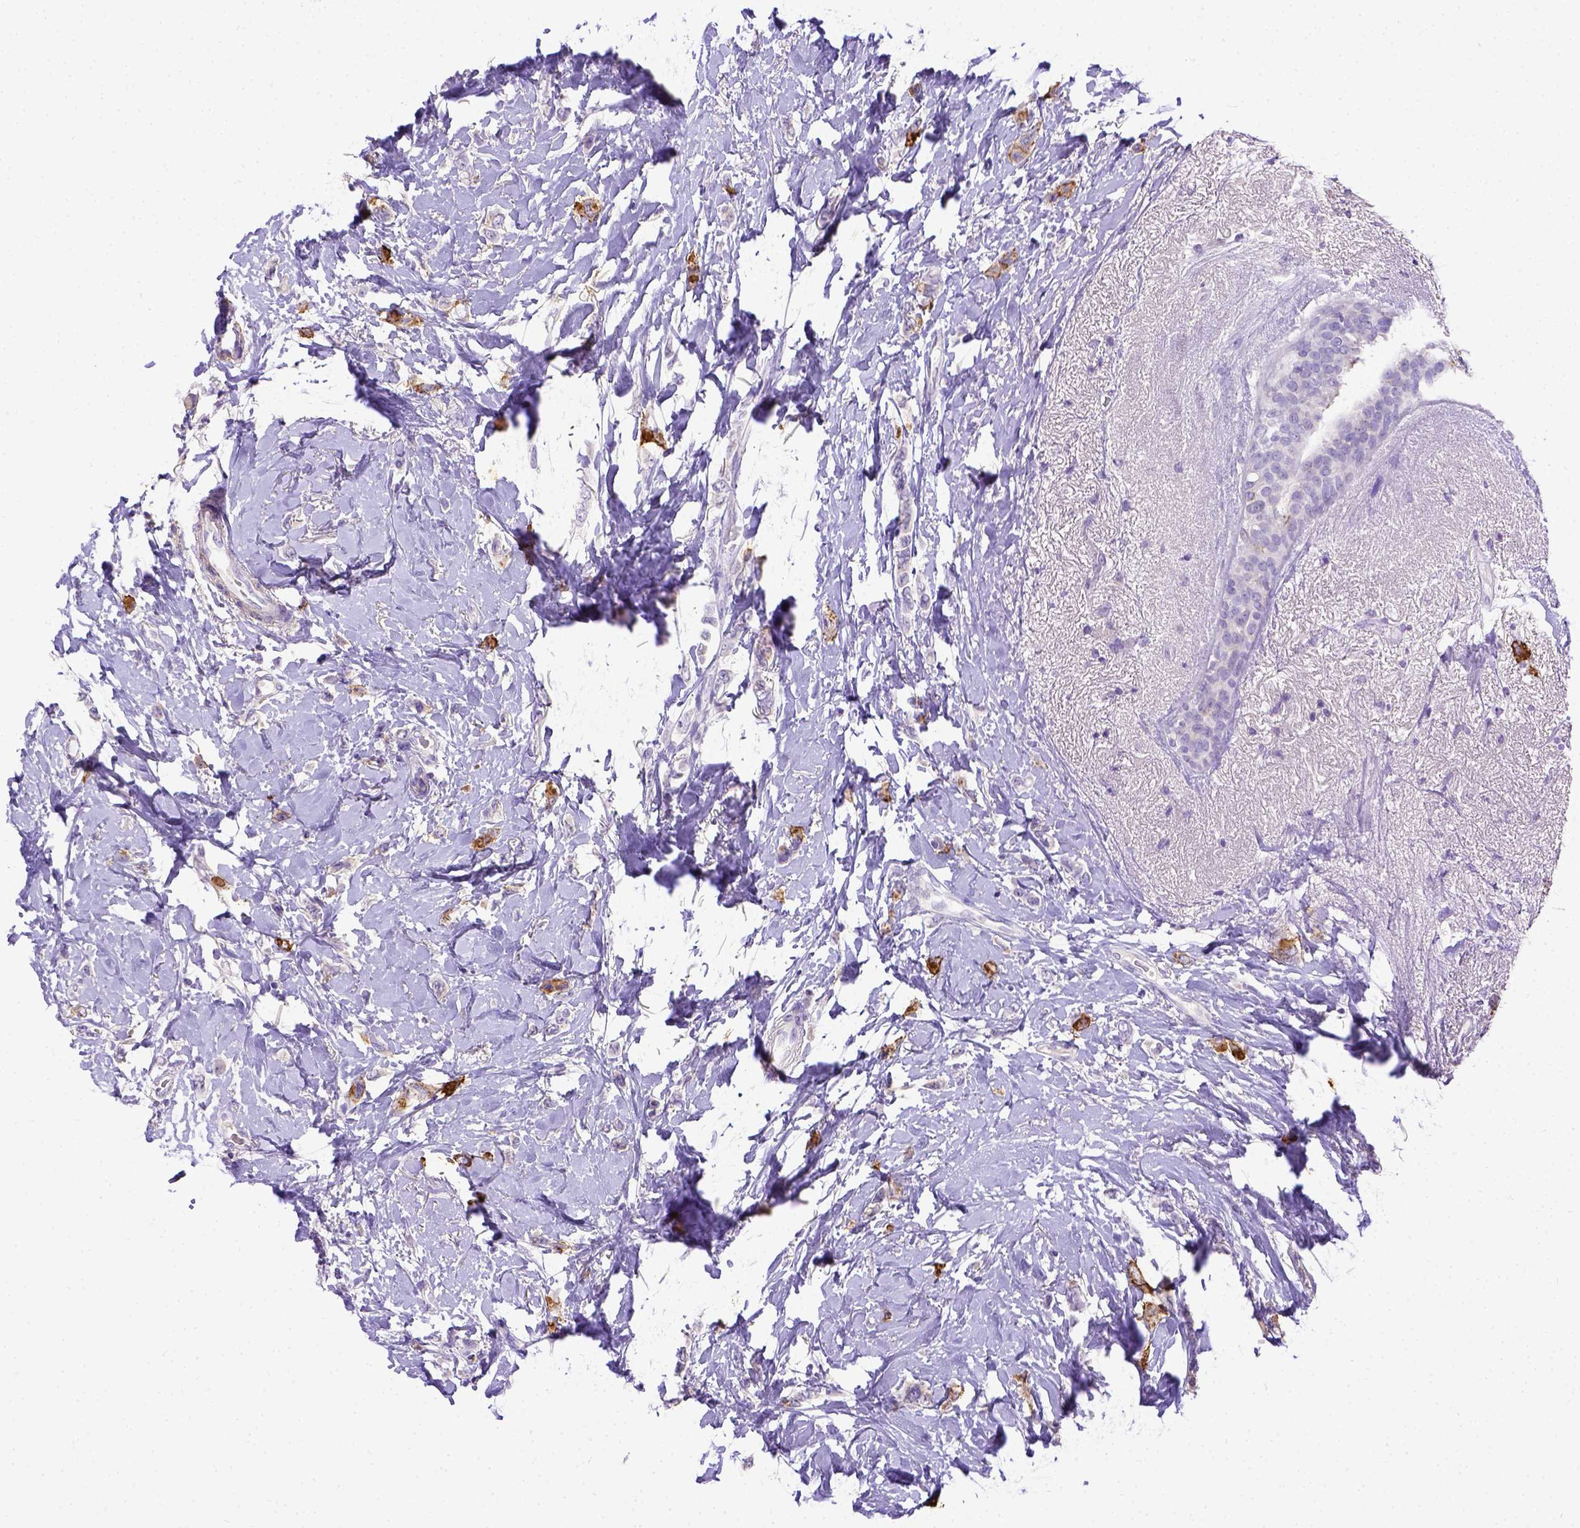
{"staining": {"intensity": "negative", "quantity": "none", "location": "none"}, "tissue": "breast cancer", "cell_type": "Tumor cells", "image_type": "cancer", "snomed": [{"axis": "morphology", "description": "Lobular carcinoma"}, {"axis": "topography", "description": "Breast"}], "caption": "Tumor cells are negative for brown protein staining in breast cancer. (Immunohistochemistry, brightfield microscopy, high magnification).", "gene": "B3GAT1", "patient": {"sex": "female", "age": 66}}